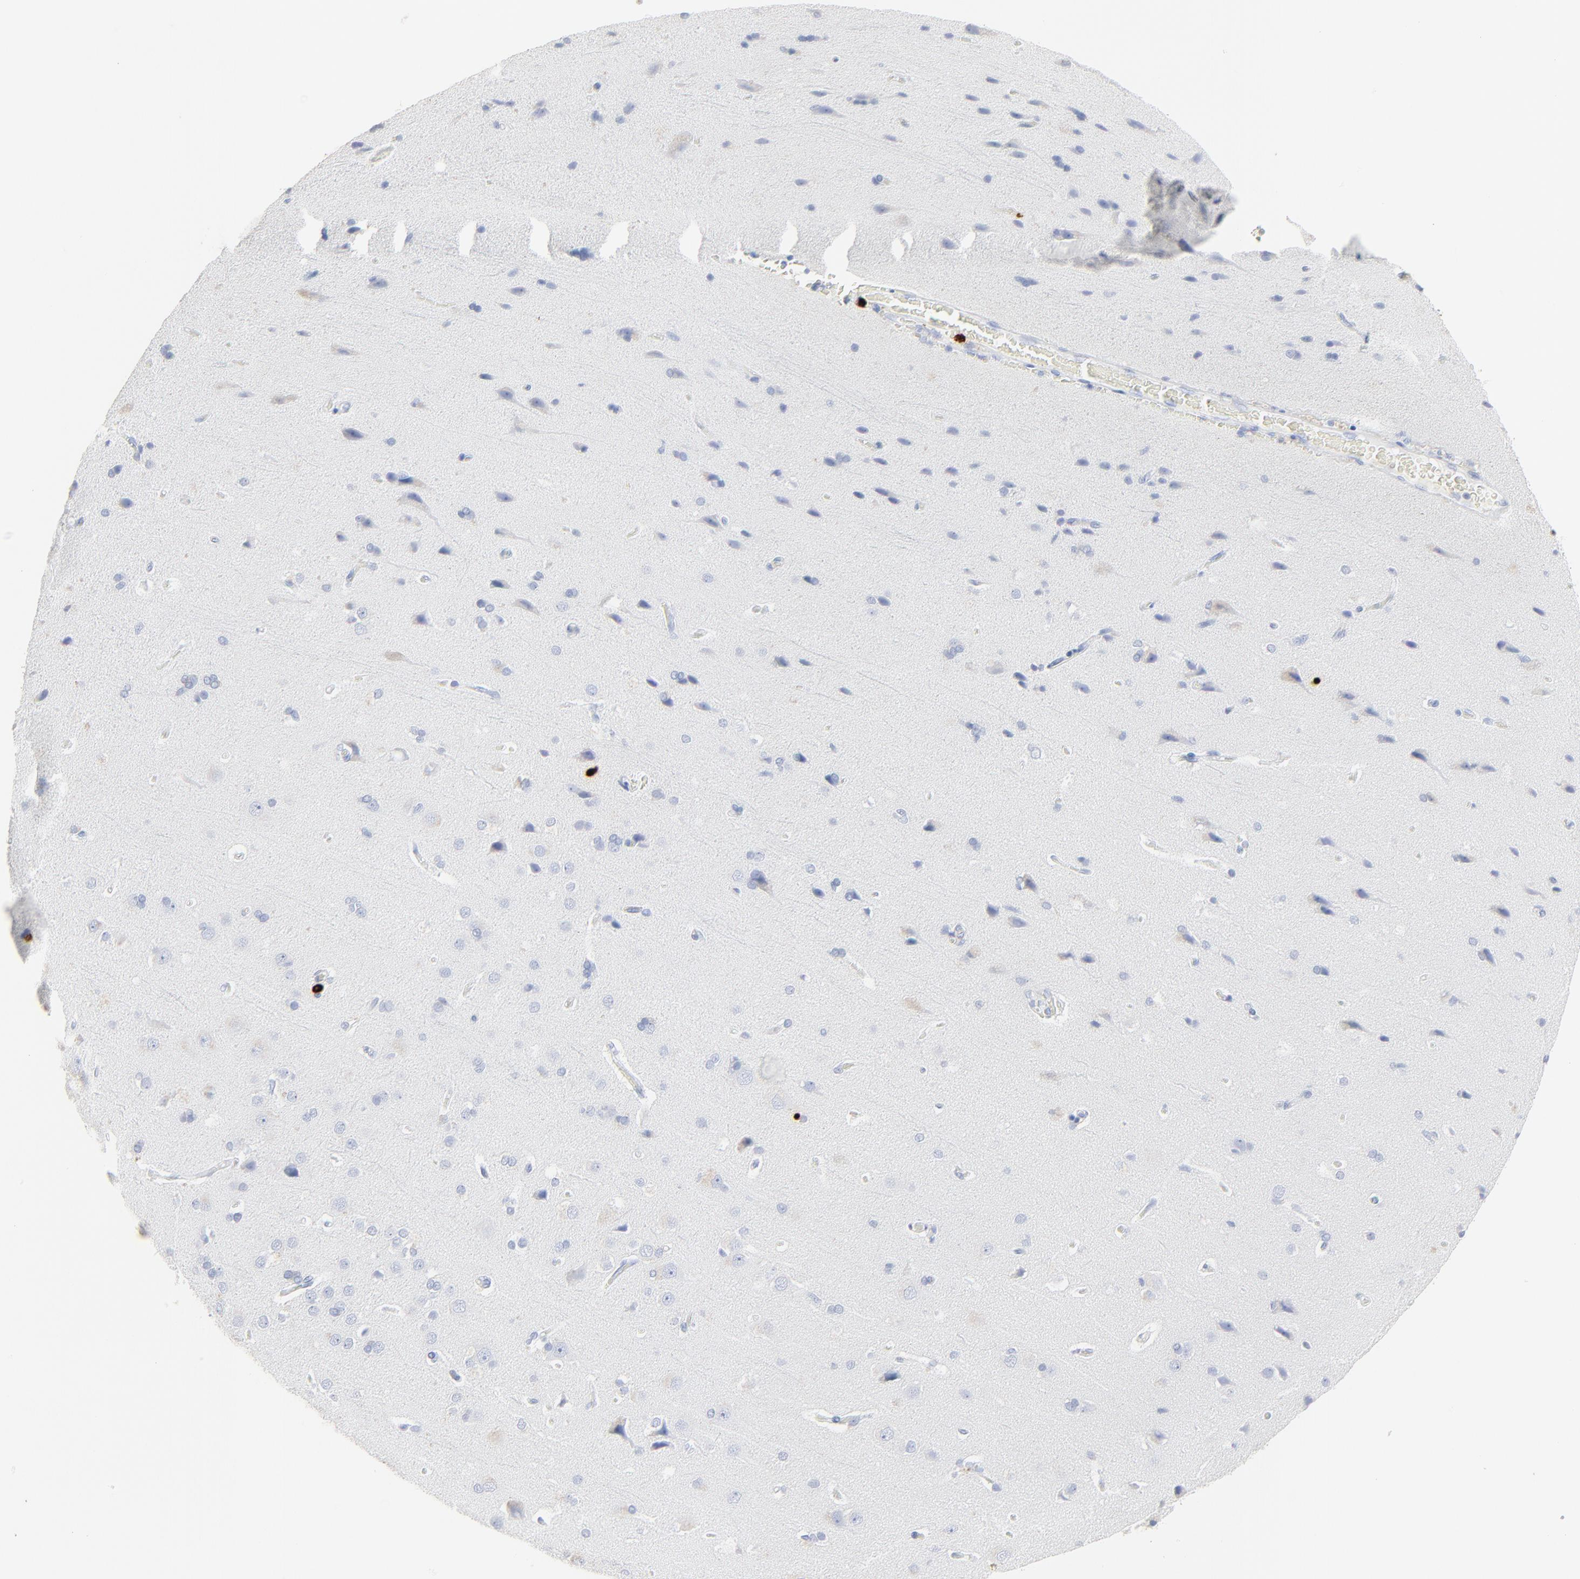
{"staining": {"intensity": "negative", "quantity": "none", "location": "none"}, "tissue": "cerebral cortex", "cell_type": "Endothelial cells", "image_type": "normal", "snomed": [{"axis": "morphology", "description": "Normal tissue, NOS"}, {"axis": "topography", "description": "Cerebral cortex"}], "caption": "An immunohistochemistry (IHC) micrograph of normal cerebral cortex is shown. There is no staining in endothelial cells of cerebral cortex.", "gene": "LCN2", "patient": {"sex": "male", "age": 62}}